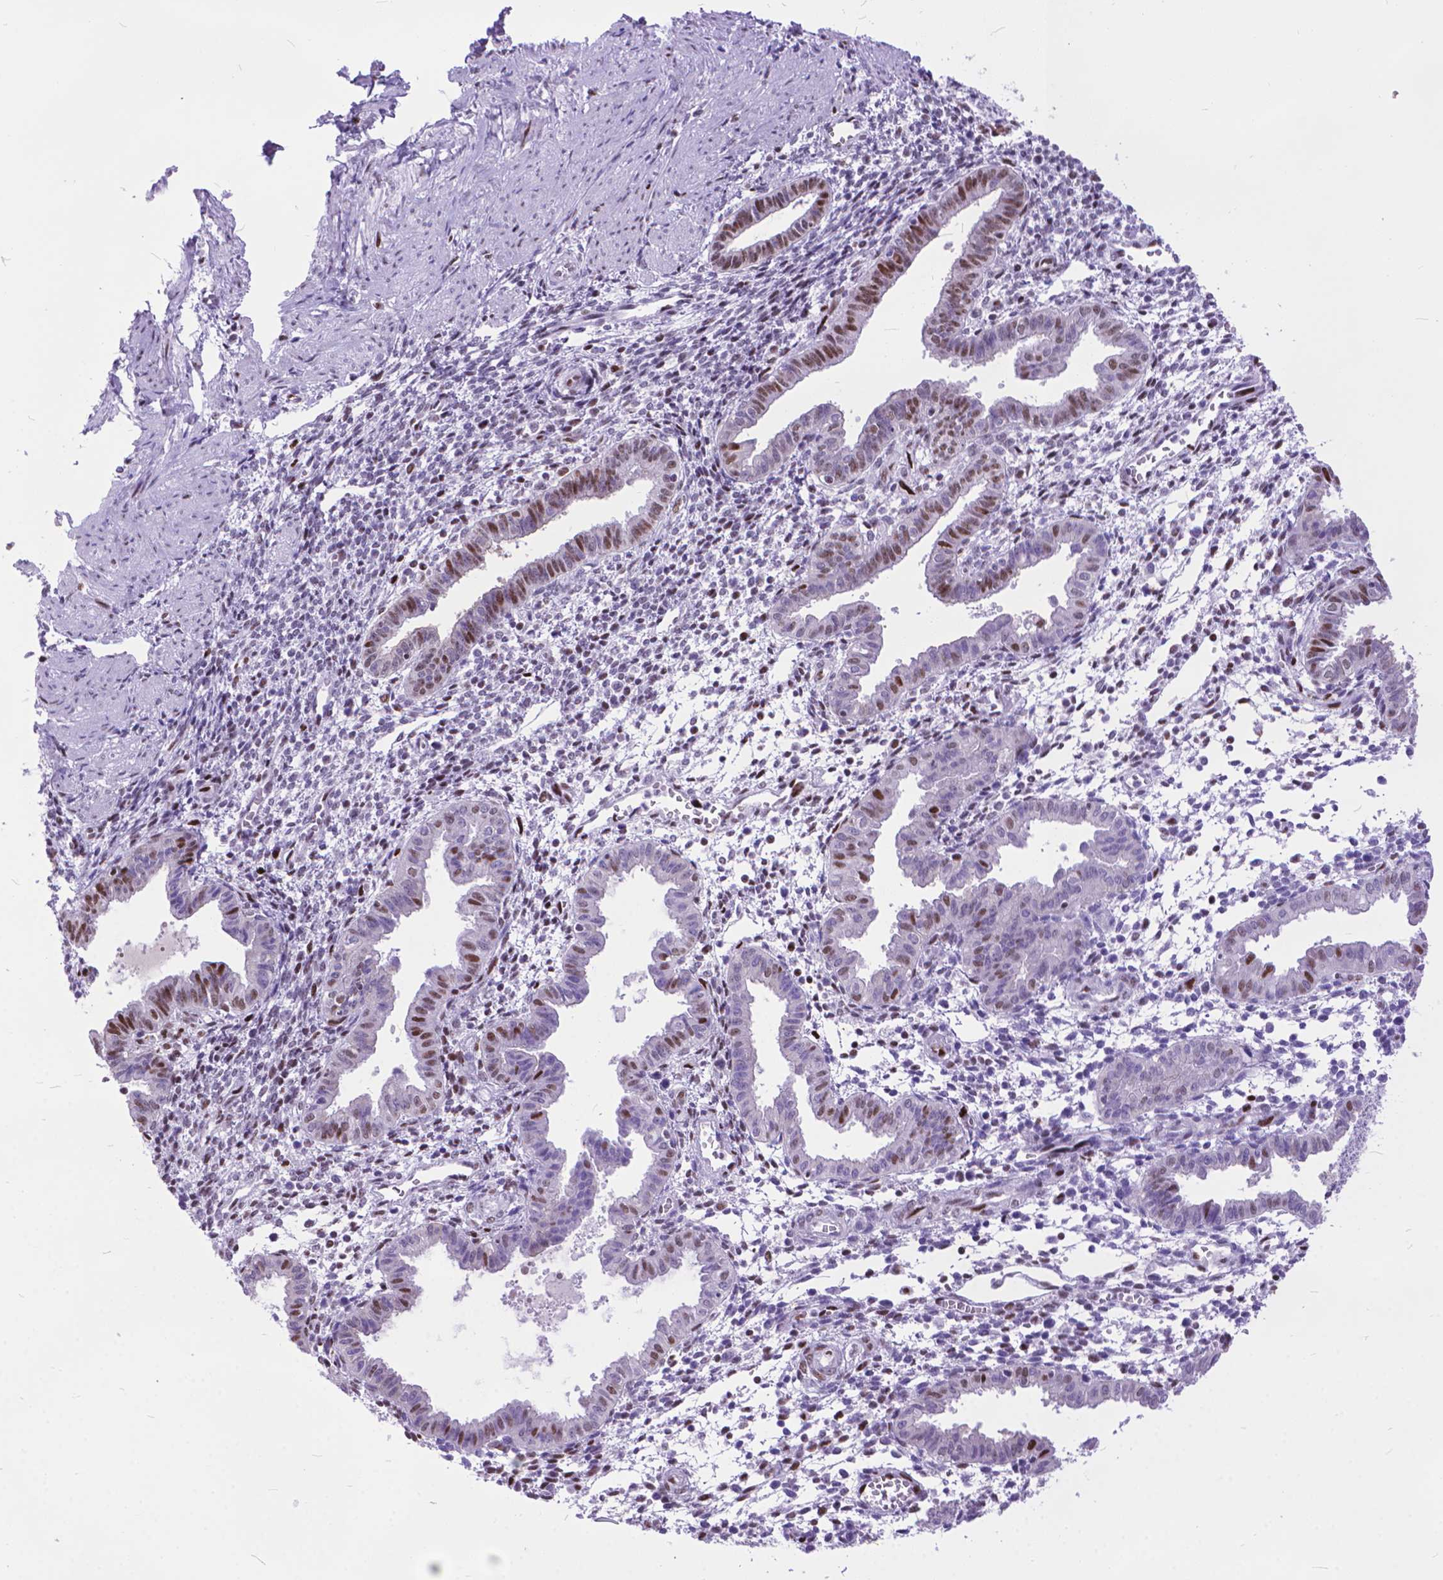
{"staining": {"intensity": "moderate", "quantity": "<25%", "location": "nuclear"}, "tissue": "endometrium", "cell_type": "Cells in endometrial stroma", "image_type": "normal", "snomed": [{"axis": "morphology", "description": "Normal tissue, NOS"}, {"axis": "topography", "description": "Endometrium"}], "caption": "A photomicrograph of human endometrium stained for a protein demonstrates moderate nuclear brown staining in cells in endometrial stroma. Nuclei are stained in blue.", "gene": "POLE4", "patient": {"sex": "female", "age": 37}}